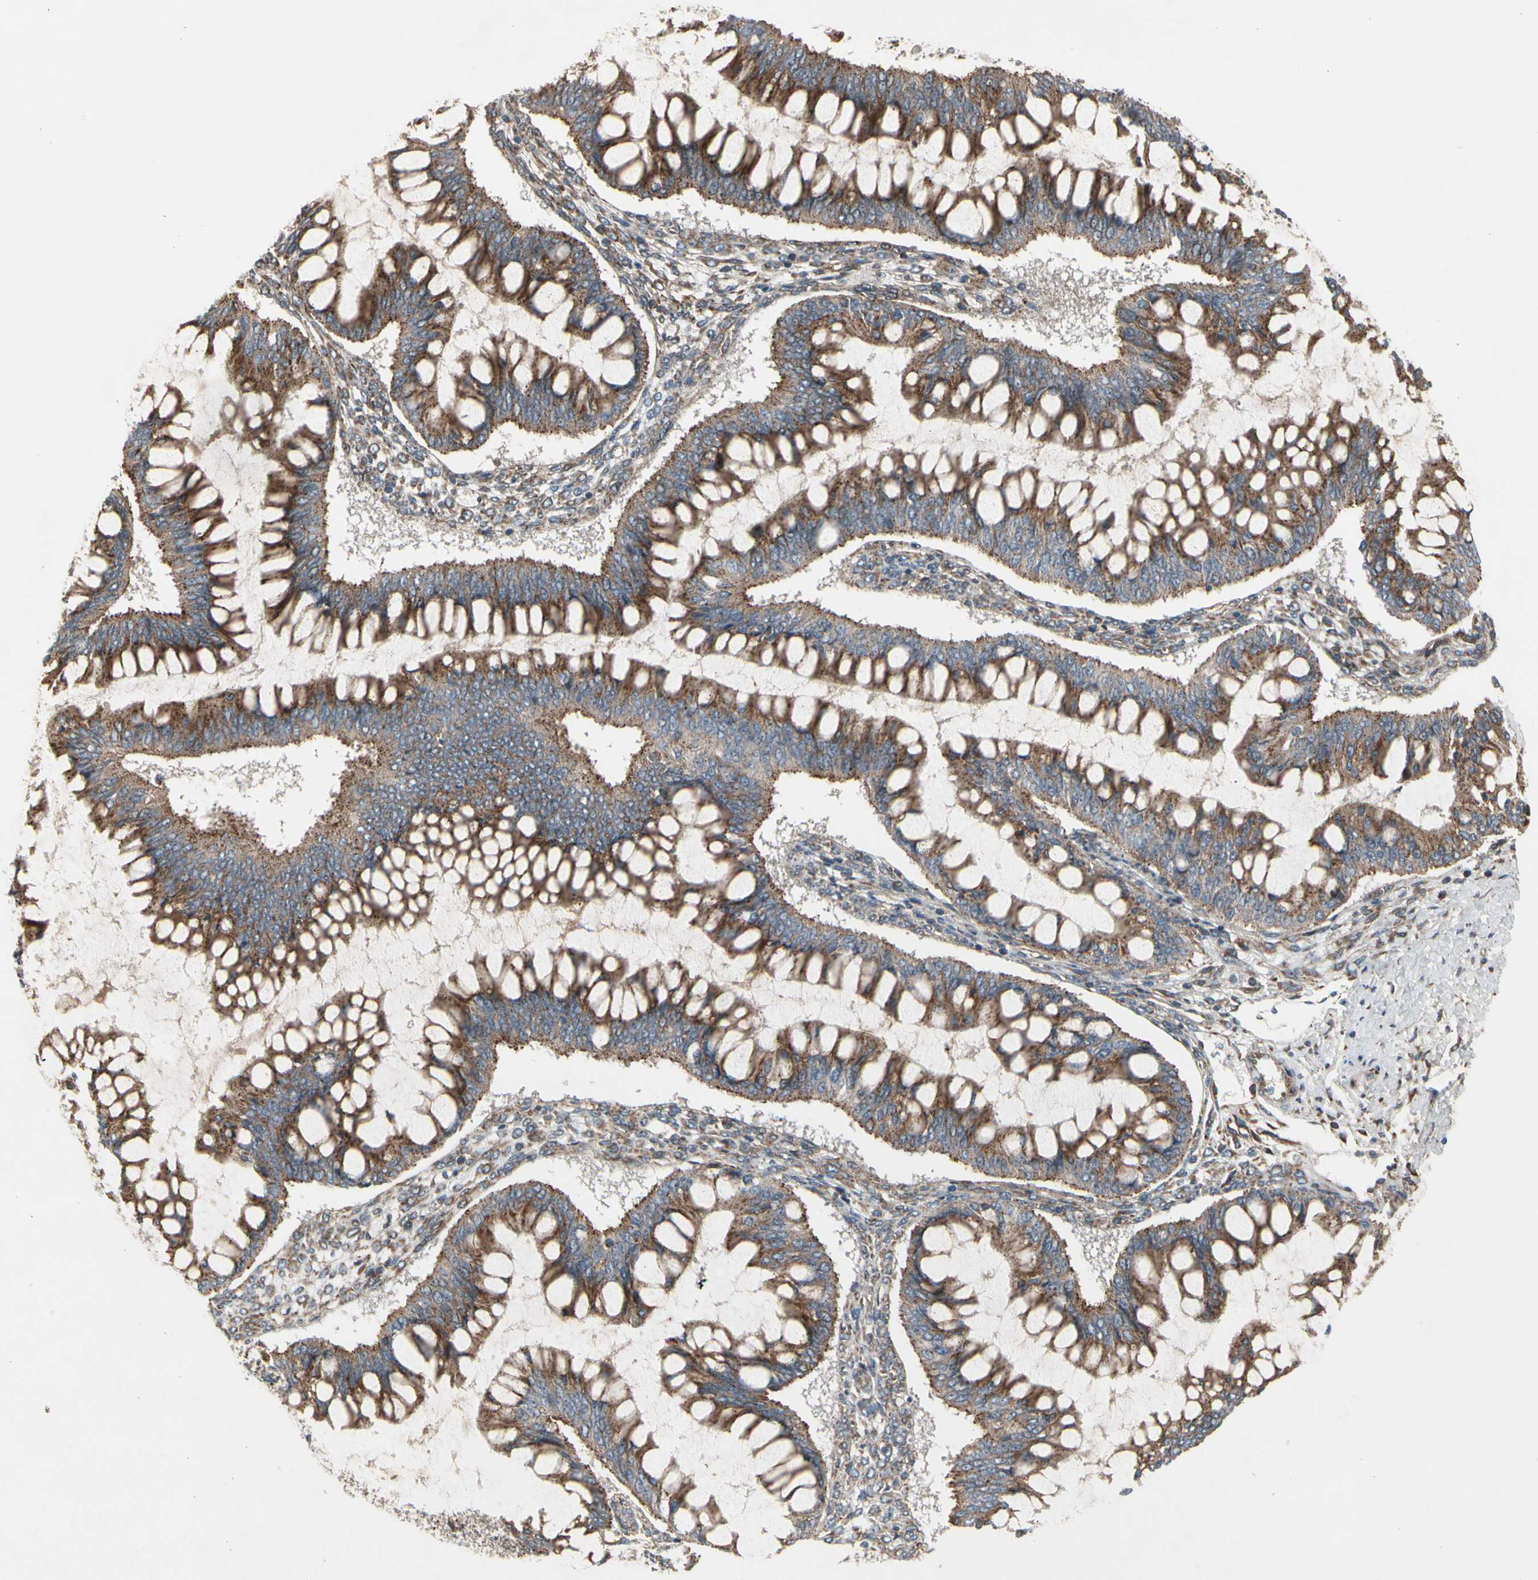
{"staining": {"intensity": "strong", "quantity": ">75%", "location": "cytoplasmic/membranous"}, "tissue": "ovarian cancer", "cell_type": "Tumor cells", "image_type": "cancer", "snomed": [{"axis": "morphology", "description": "Cystadenocarcinoma, mucinous, NOS"}, {"axis": "topography", "description": "Ovary"}], "caption": "Protein expression analysis of ovarian mucinous cystadenocarcinoma displays strong cytoplasmic/membranous staining in approximately >75% of tumor cells.", "gene": "SLC39A9", "patient": {"sex": "female", "age": 73}}